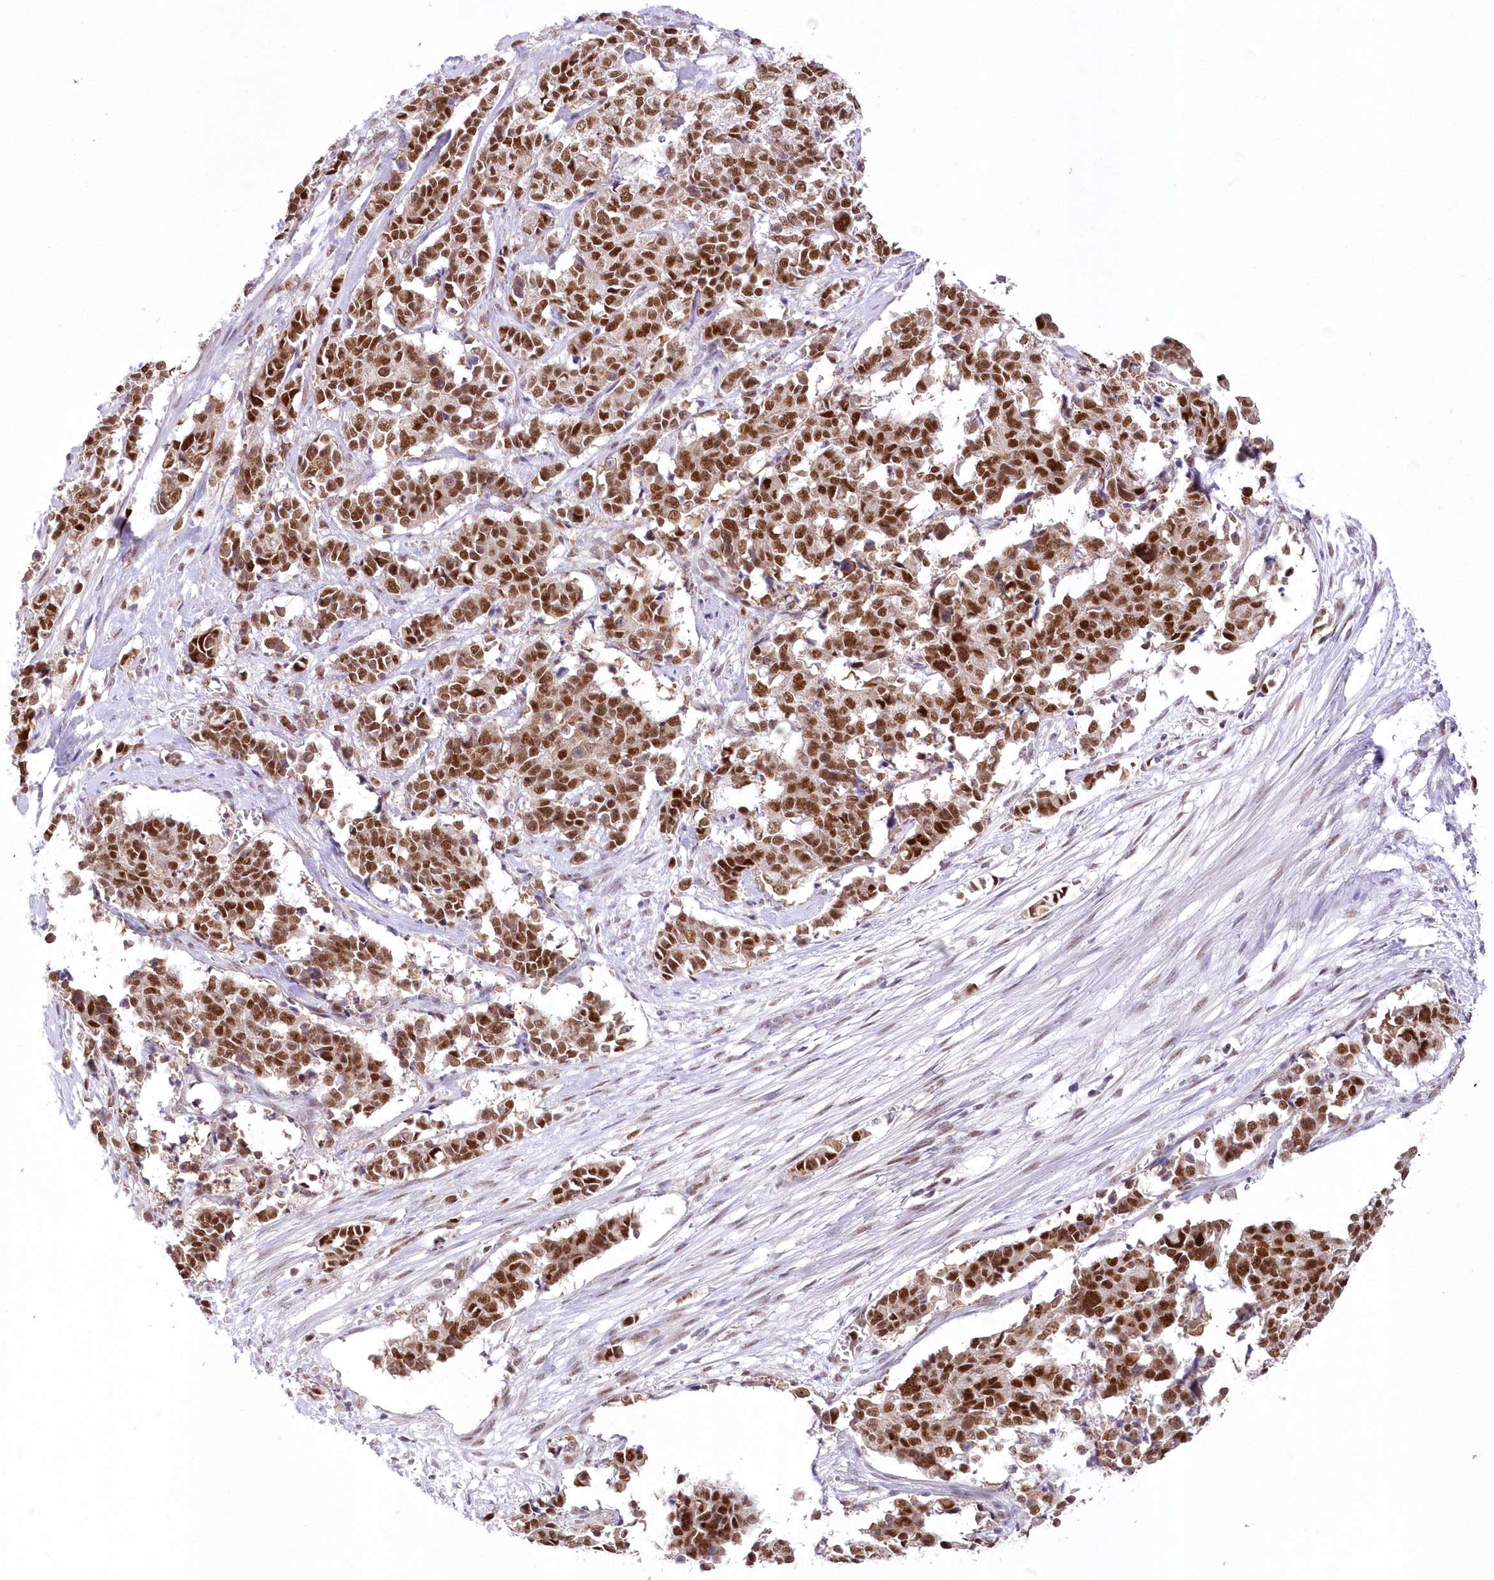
{"staining": {"intensity": "strong", "quantity": ">75%", "location": "nuclear"}, "tissue": "cervical cancer", "cell_type": "Tumor cells", "image_type": "cancer", "snomed": [{"axis": "morphology", "description": "Normal tissue, NOS"}, {"axis": "morphology", "description": "Squamous cell carcinoma, NOS"}, {"axis": "topography", "description": "Cervix"}], "caption": "Protein staining shows strong nuclear positivity in approximately >75% of tumor cells in cervical cancer (squamous cell carcinoma). (IHC, brightfield microscopy, high magnification).", "gene": "NSUN2", "patient": {"sex": "female", "age": 35}}